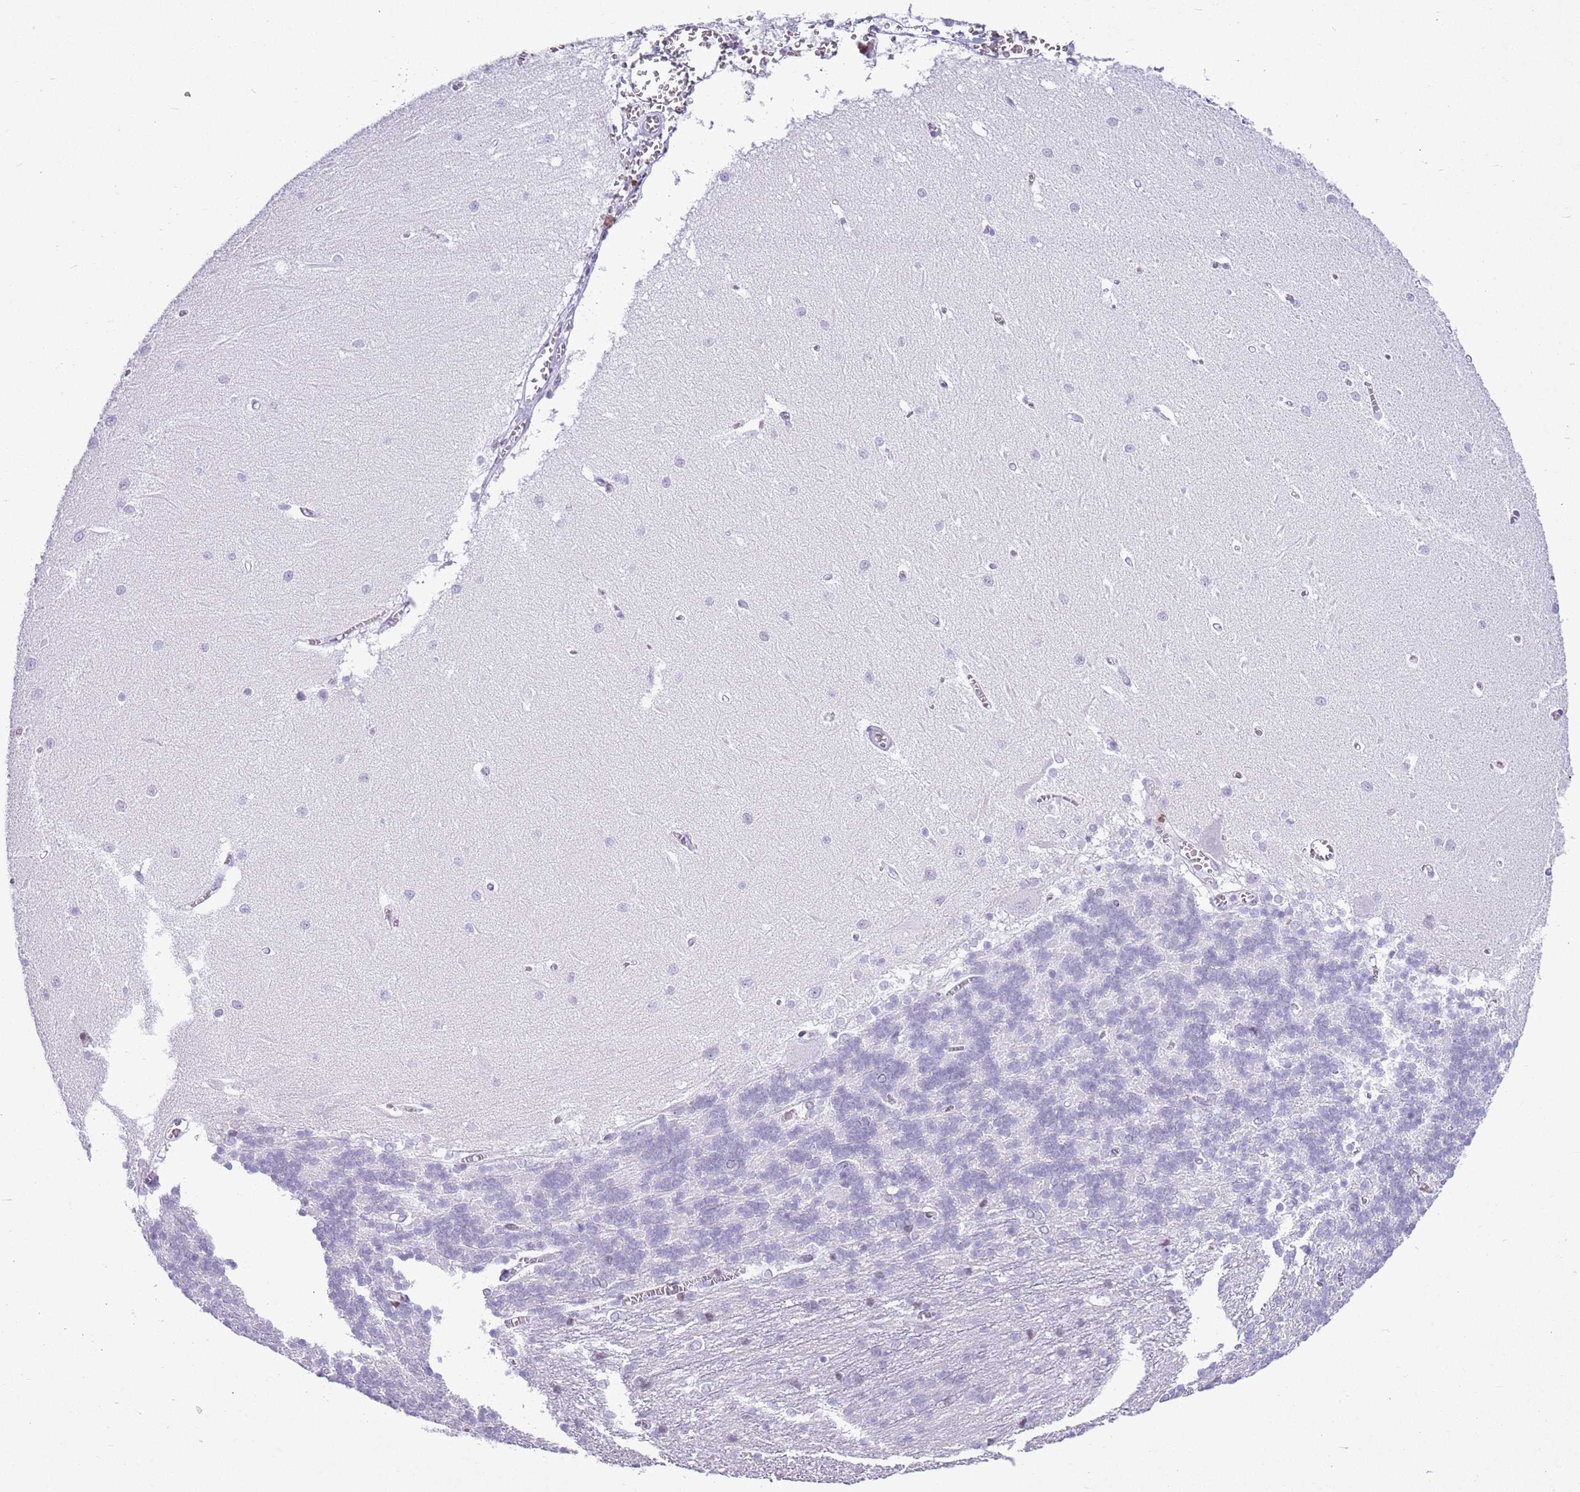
{"staining": {"intensity": "negative", "quantity": "none", "location": "none"}, "tissue": "cerebellum", "cell_type": "Cells in granular layer", "image_type": "normal", "snomed": [{"axis": "morphology", "description": "Normal tissue, NOS"}, {"axis": "topography", "description": "Cerebellum"}], "caption": "An immunohistochemistry image of unremarkable cerebellum is shown. There is no staining in cells in granular layer of cerebellum.", "gene": "ASIP", "patient": {"sex": "male", "age": 37}}